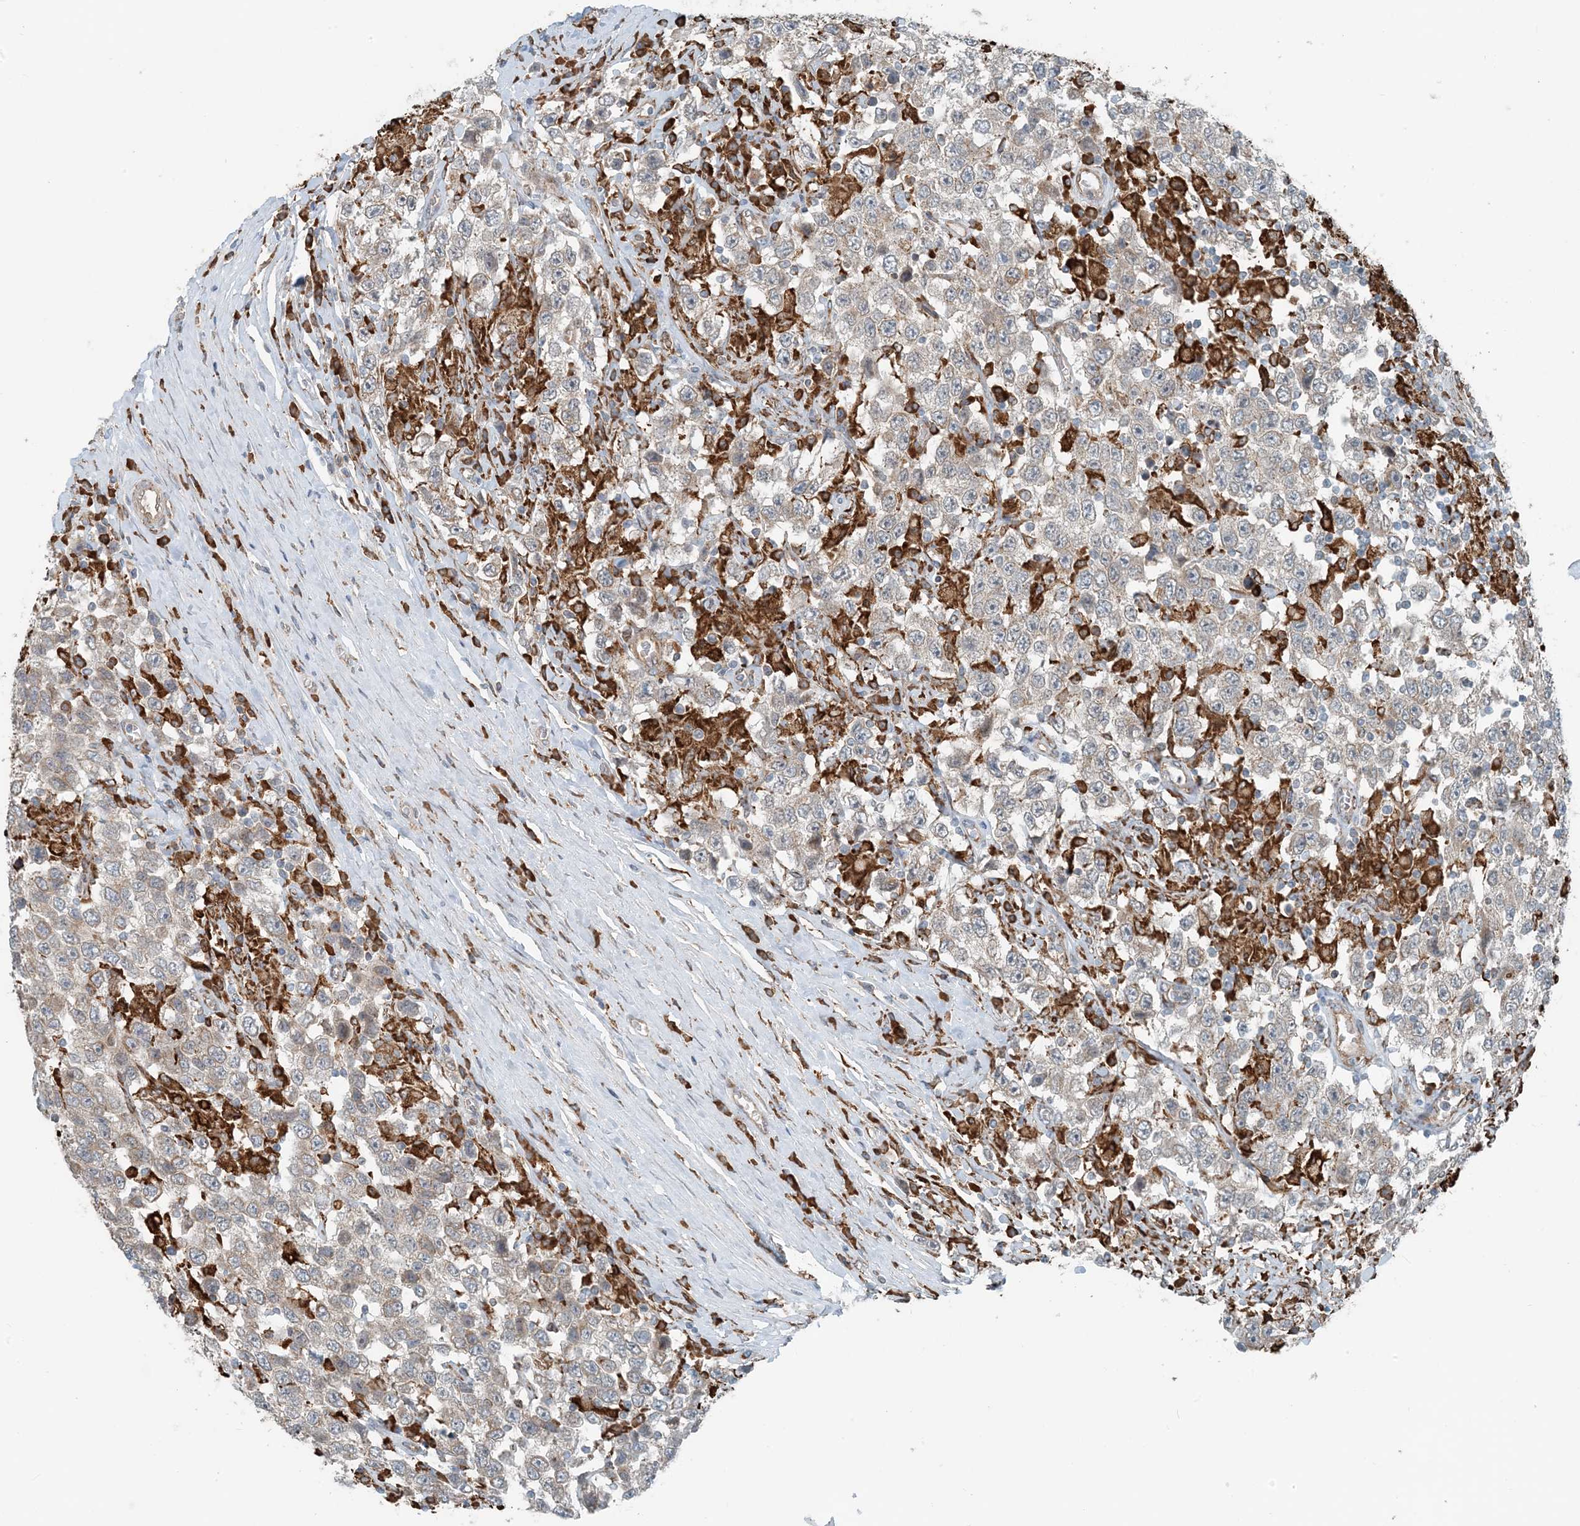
{"staining": {"intensity": "weak", "quantity": ">75%", "location": "cytoplasmic/membranous"}, "tissue": "testis cancer", "cell_type": "Tumor cells", "image_type": "cancer", "snomed": [{"axis": "morphology", "description": "Seminoma, NOS"}, {"axis": "topography", "description": "Testis"}], "caption": "Immunohistochemical staining of seminoma (testis) reveals low levels of weak cytoplasmic/membranous protein staining in approximately >75% of tumor cells.", "gene": "CERKL", "patient": {"sex": "male", "age": 41}}